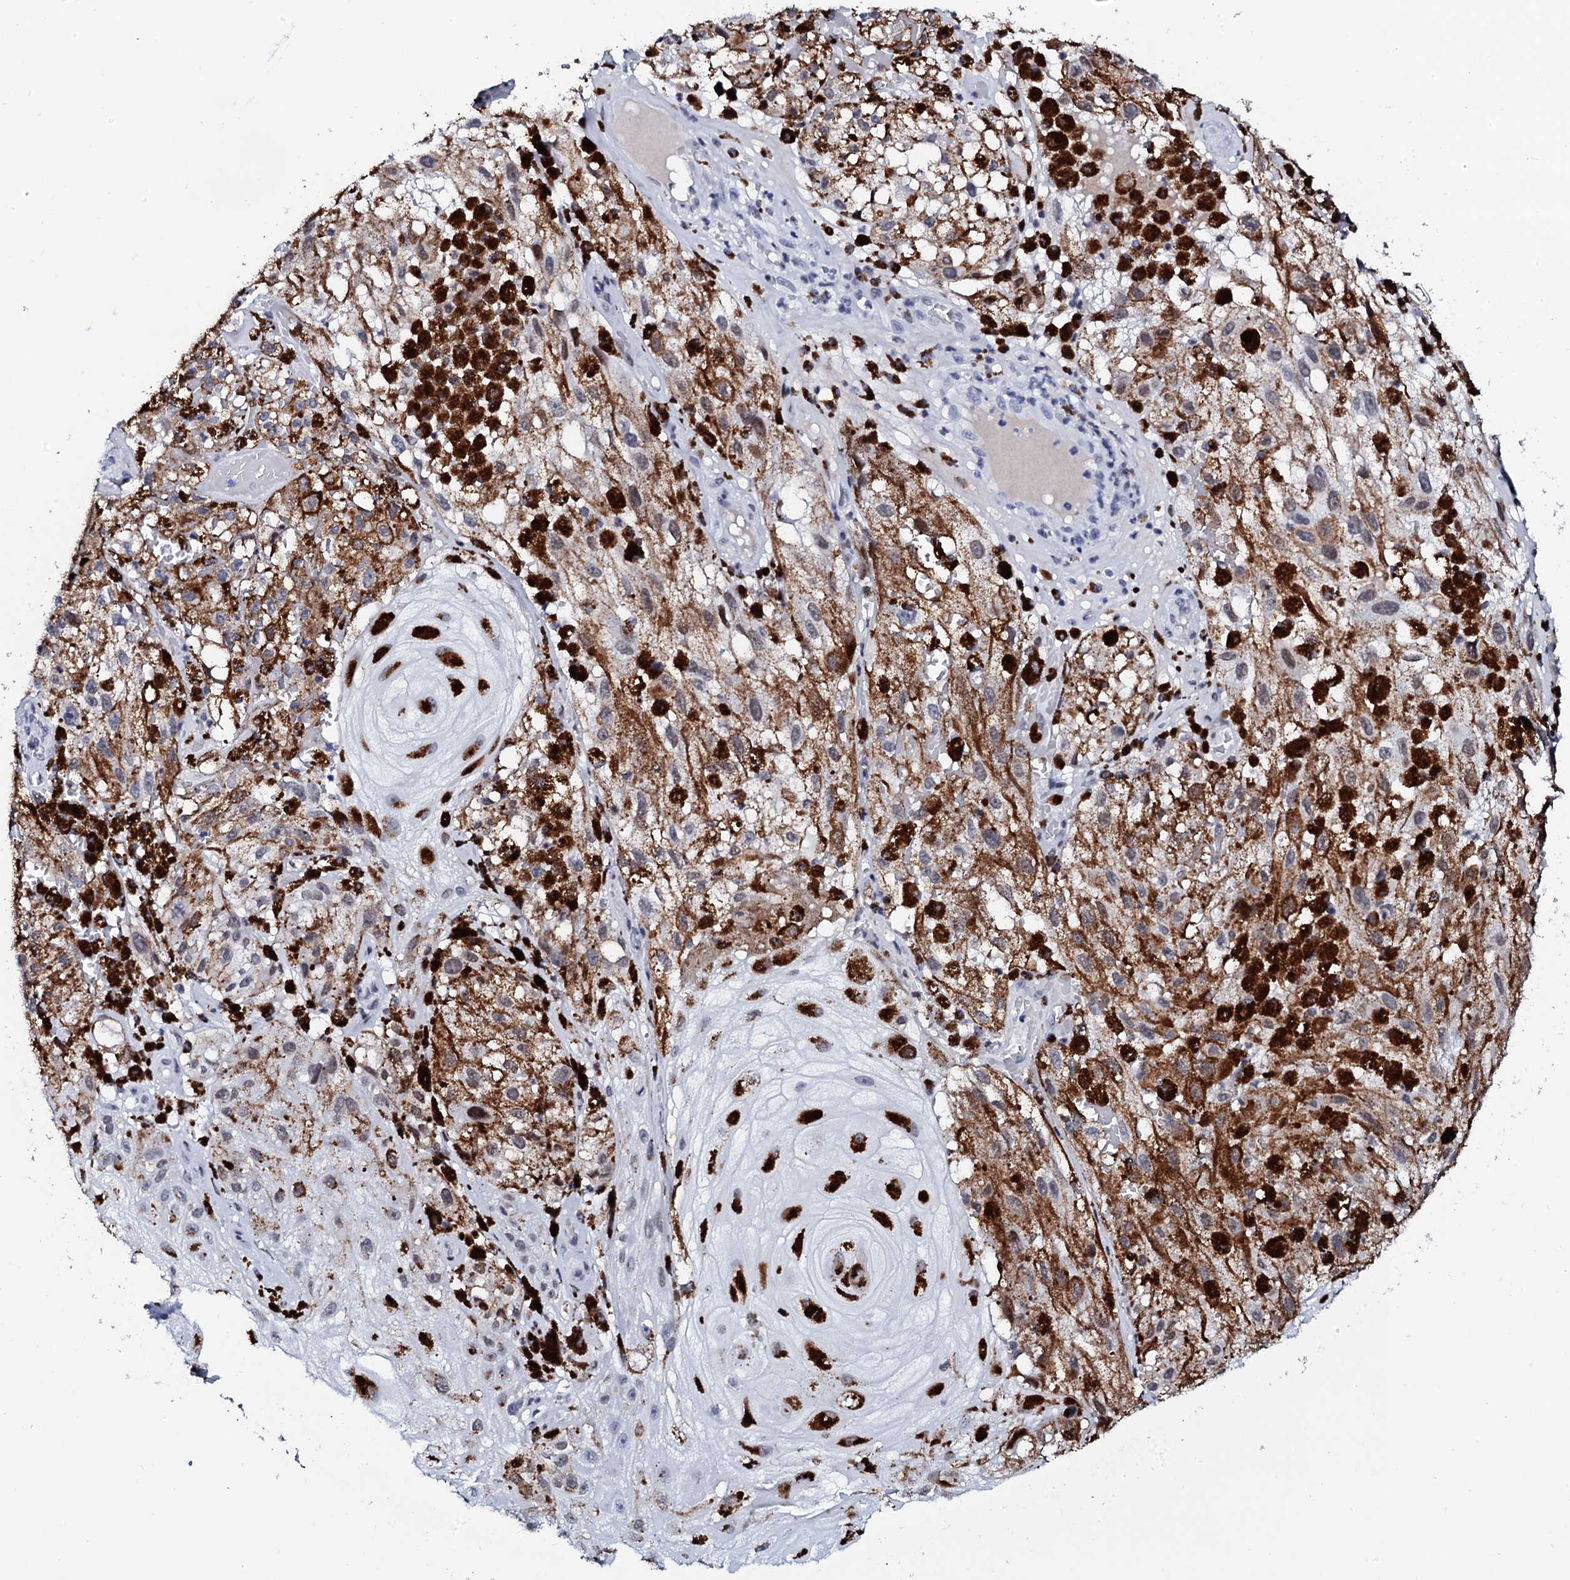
{"staining": {"intensity": "negative", "quantity": "none", "location": "none"}, "tissue": "melanoma", "cell_type": "Tumor cells", "image_type": "cancer", "snomed": [{"axis": "morphology", "description": "Malignant melanoma, NOS"}, {"axis": "topography", "description": "Skin"}], "caption": "There is no significant positivity in tumor cells of melanoma.", "gene": "SPATA19", "patient": {"sex": "male", "age": 88}}